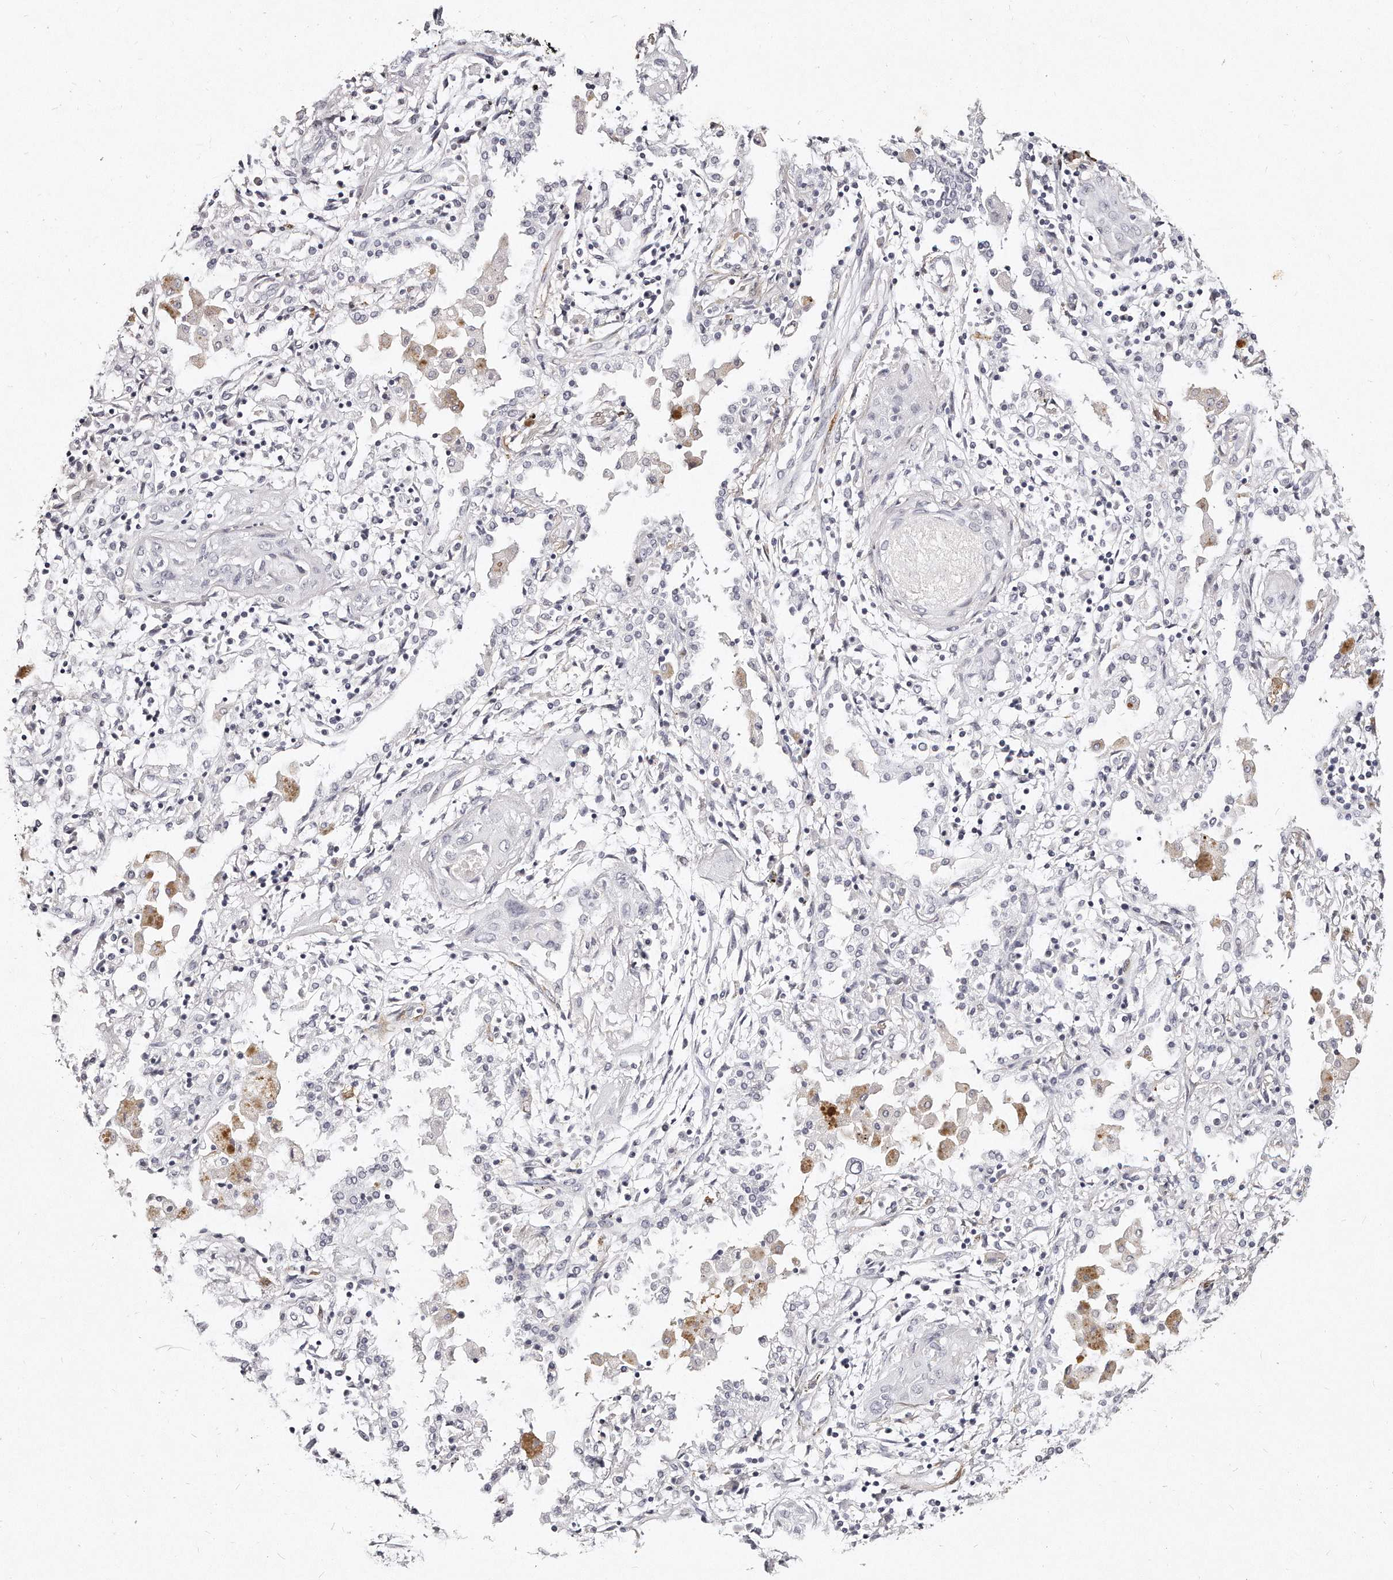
{"staining": {"intensity": "negative", "quantity": "none", "location": "none"}, "tissue": "lung cancer", "cell_type": "Tumor cells", "image_type": "cancer", "snomed": [{"axis": "morphology", "description": "Squamous cell carcinoma, NOS"}, {"axis": "topography", "description": "Lung"}], "caption": "The histopathology image displays no staining of tumor cells in lung cancer. (DAB (3,3'-diaminobenzidine) immunohistochemistry visualized using brightfield microscopy, high magnification).", "gene": "LMOD1", "patient": {"sex": "female", "age": 47}}